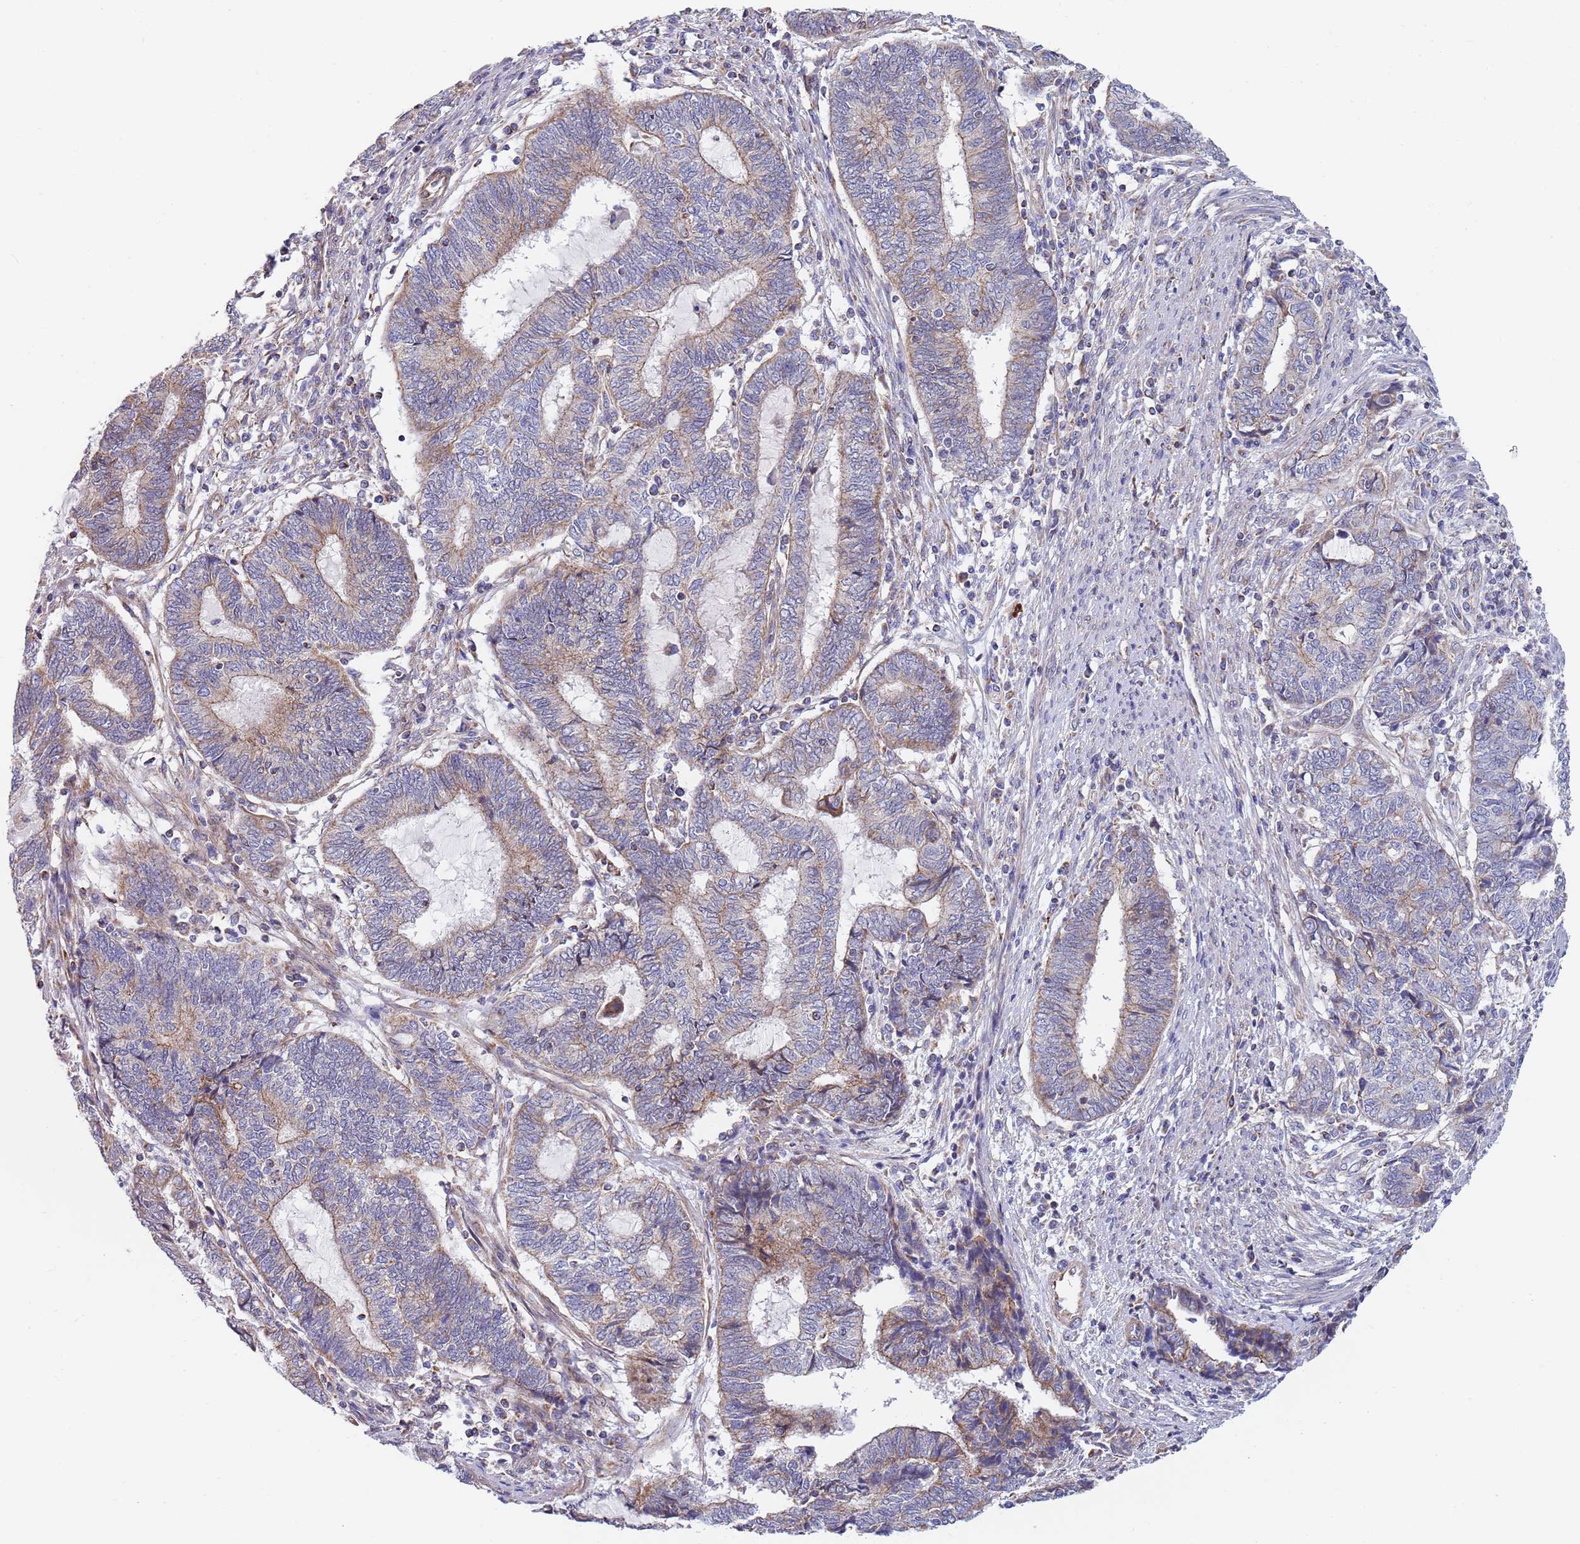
{"staining": {"intensity": "weak", "quantity": "<25%", "location": "cytoplasmic/membranous"}, "tissue": "endometrial cancer", "cell_type": "Tumor cells", "image_type": "cancer", "snomed": [{"axis": "morphology", "description": "Adenocarcinoma, NOS"}, {"axis": "topography", "description": "Uterus"}, {"axis": "topography", "description": "Endometrium"}], "caption": "Immunohistochemistry of human endometrial cancer (adenocarcinoma) exhibits no positivity in tumor cells. (DAB IHC, high magnification).", "gene": "PWWP3A", "patient": {"sex": "female", "age": 70}}